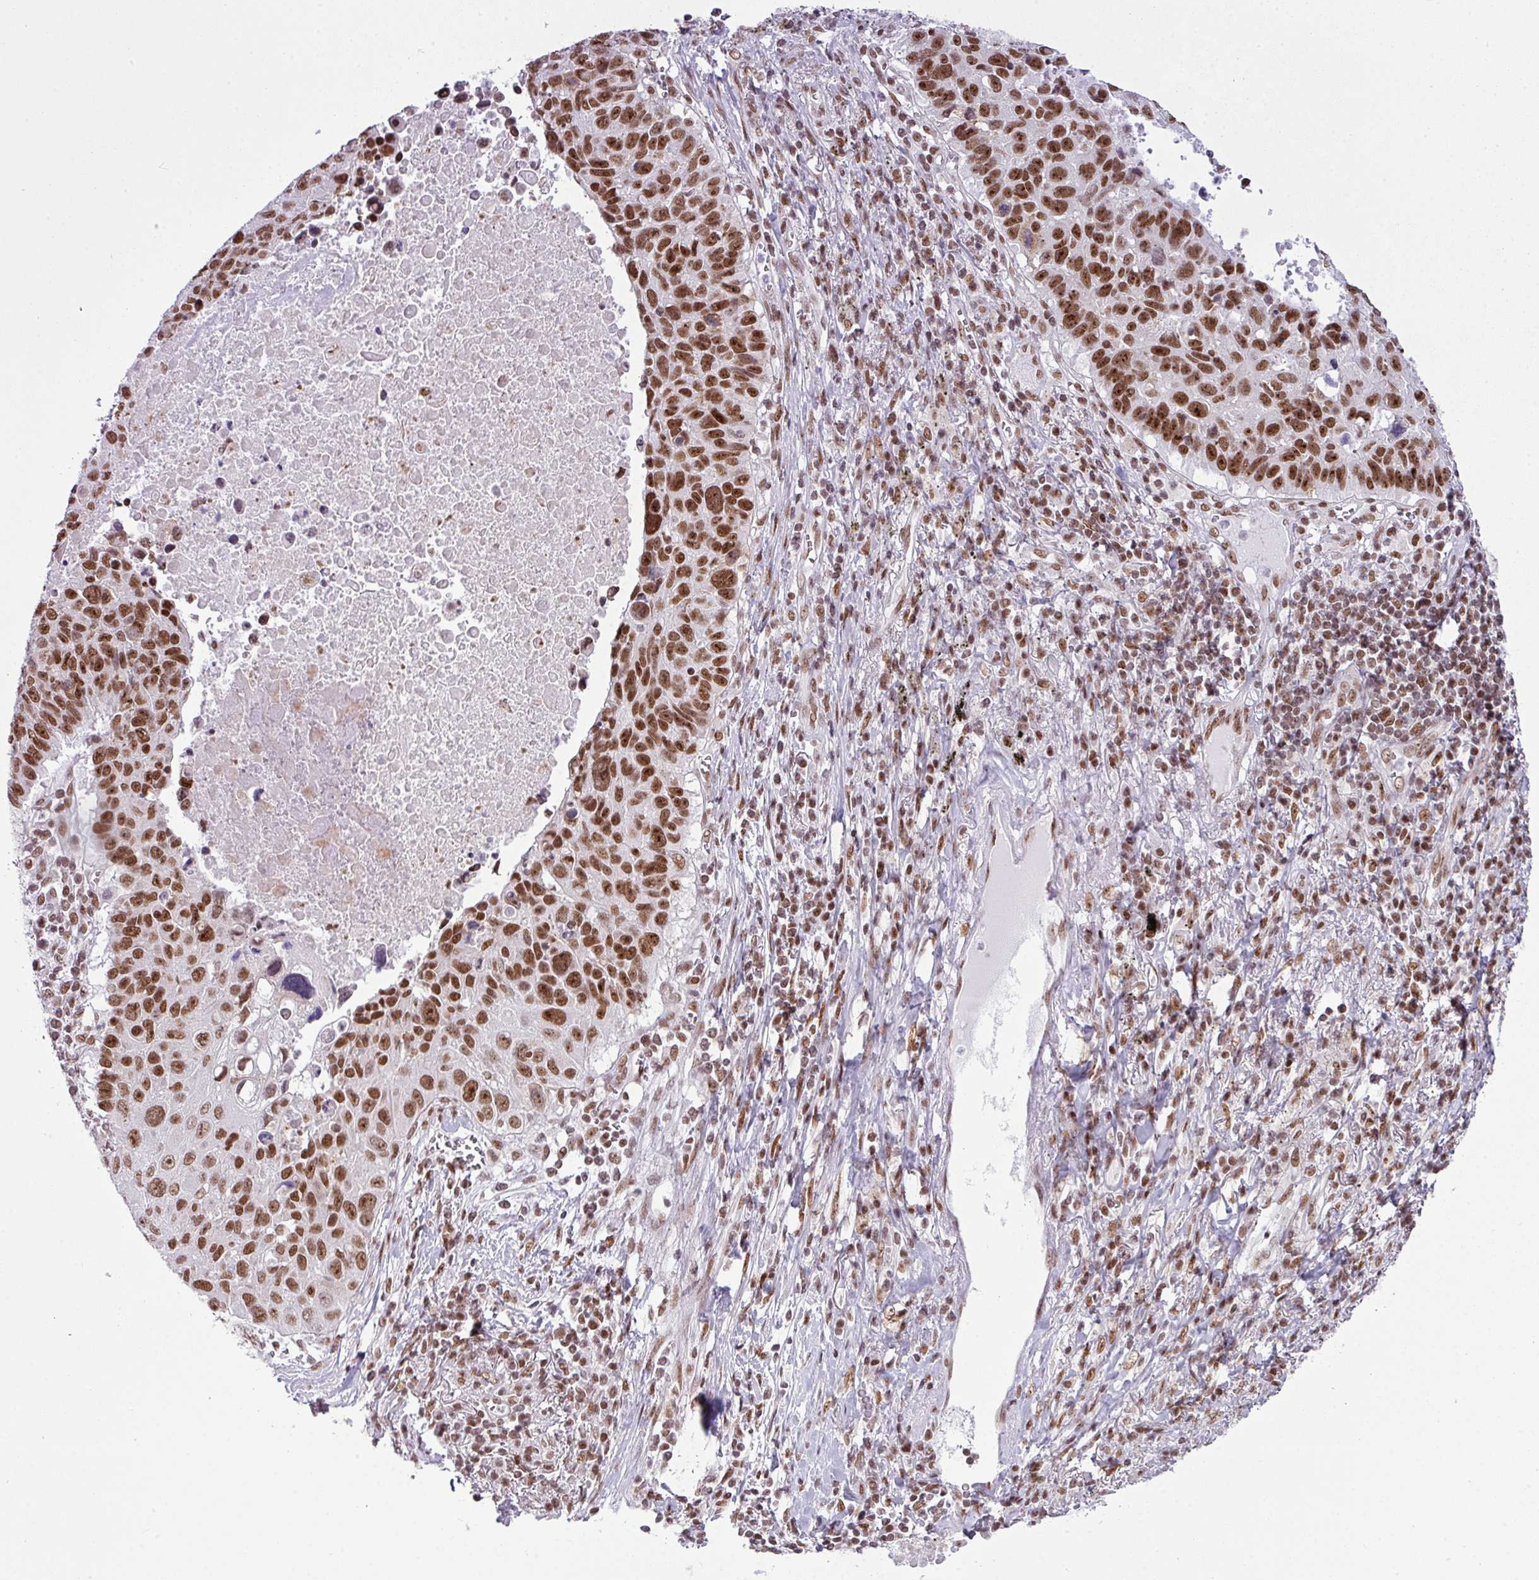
{"staining": {"intensity": "strong", "quantity": ">75%", "location": "nuclear"}, "tissue": "lung cancer", "cell_type": "Tumor cells", "image_type": "cancer", "snomed": [{"axis": "morphology", "description": "Squamous cell carcinoma, NOS"}, {"axis": "topography", "description": "Lung"}], "caption": "Protein expression analysis of lung cancer (squamous cell carcinoma) displays strong nuclear expression in about >75% of tumor cells.", "gene": "ARL6IP4", "patient": {"sex": "male", "age": 66}}